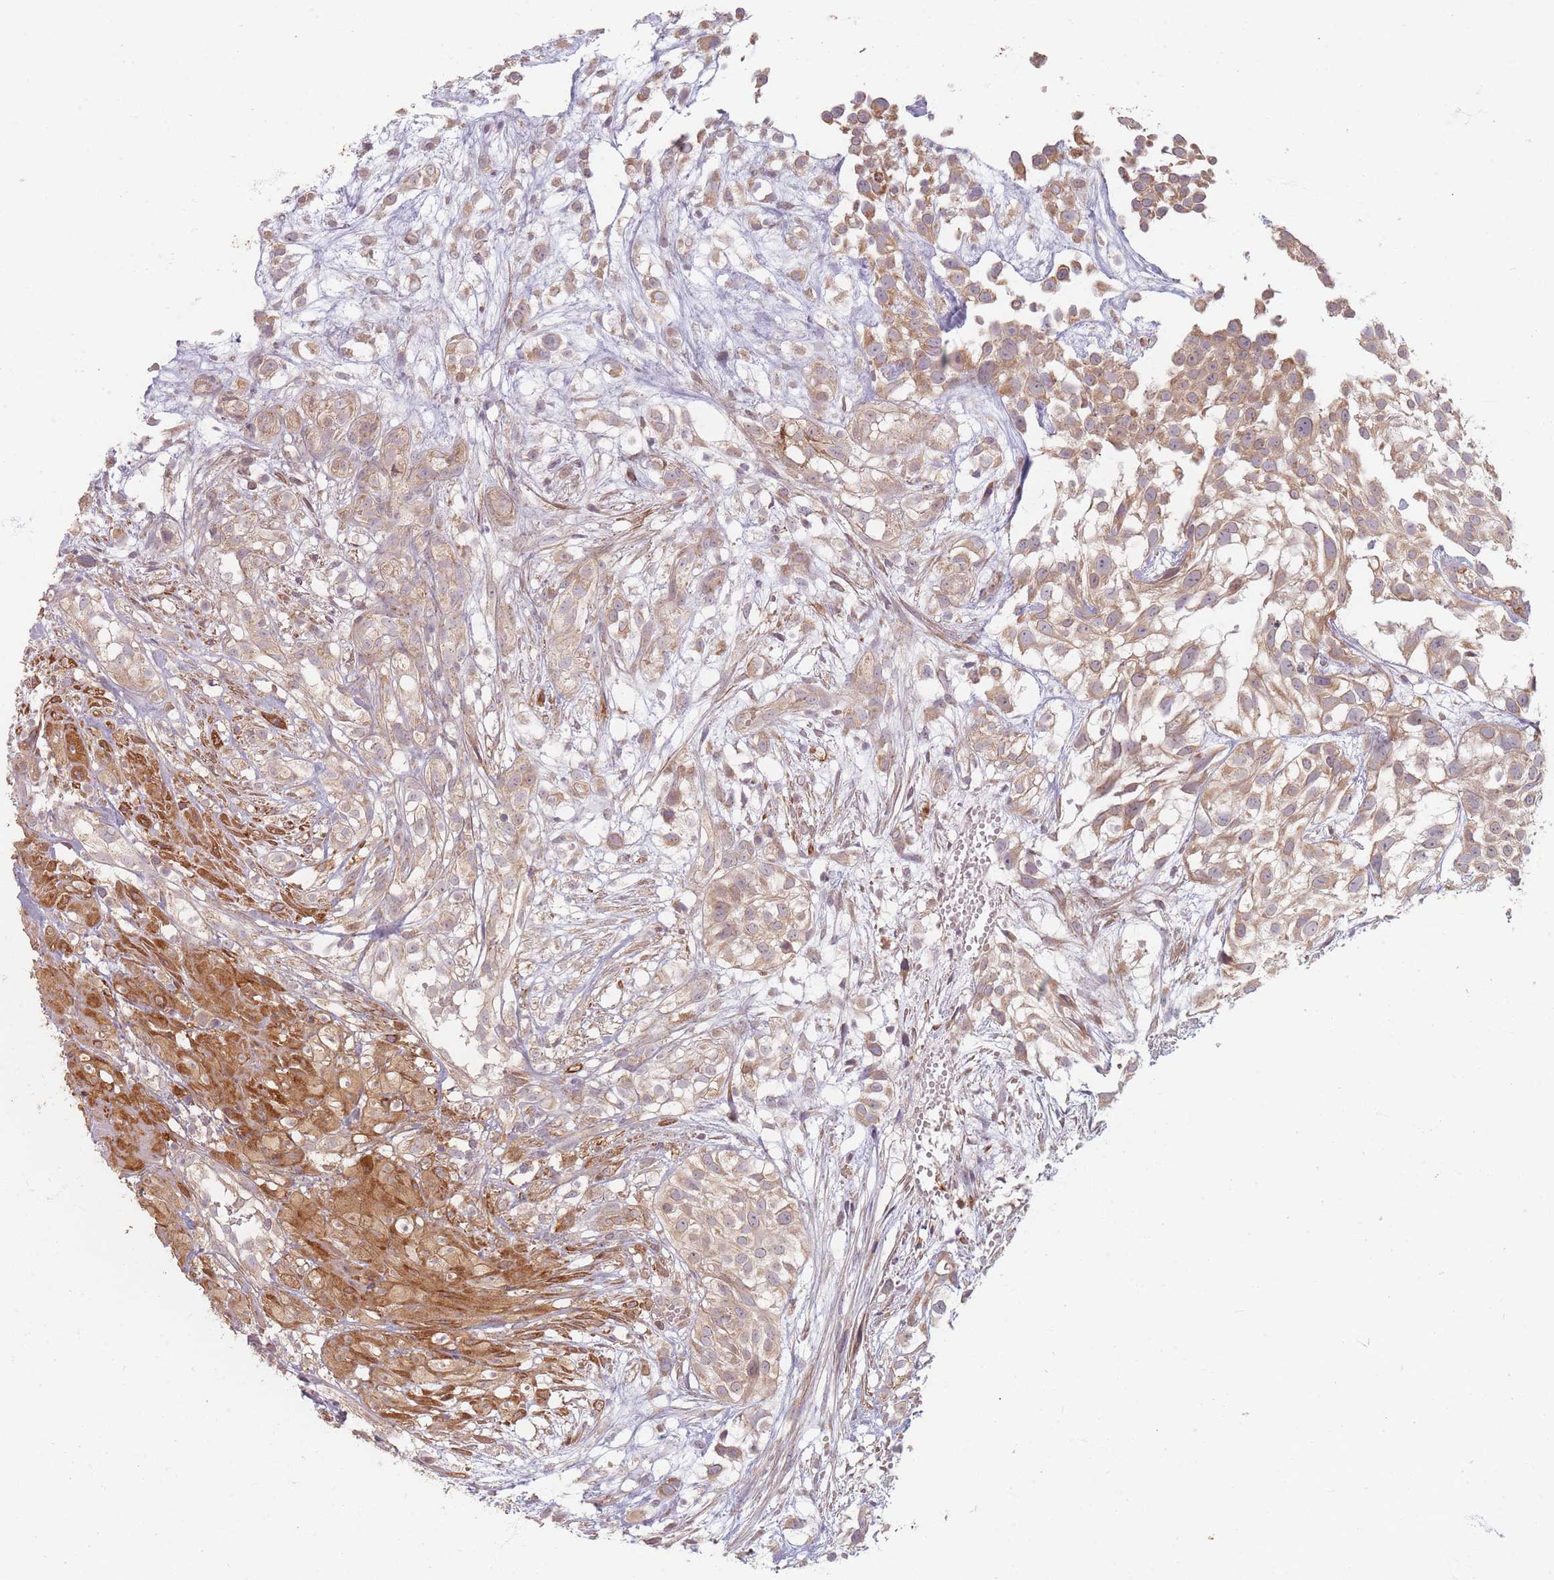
{"staining": {"intensity": "weak", "quantity": ">75%", "location": "cytoplasmic/membranous"}, "tissue": "urothelial cancer", "cell_type": "Tumor cells", "image_type": "cancer", "snomed": [{"axis": "morphology", "description": "Urothelial carcinoma, High grade"}, {"axis": "topography", "description": "Urinary bladder"}], "caption": "Protein expression analysis of human urothelial cancer reveals weak cytoplasmic/membranous staining in approximately >75% of tumor cells. The staining was performed using DAB, with brown indicating positive protein expression. Nuclei are stained blue with hematoxylin.", "gene": "MRPS6", "patient": {"sex": "male", "age": 56}}